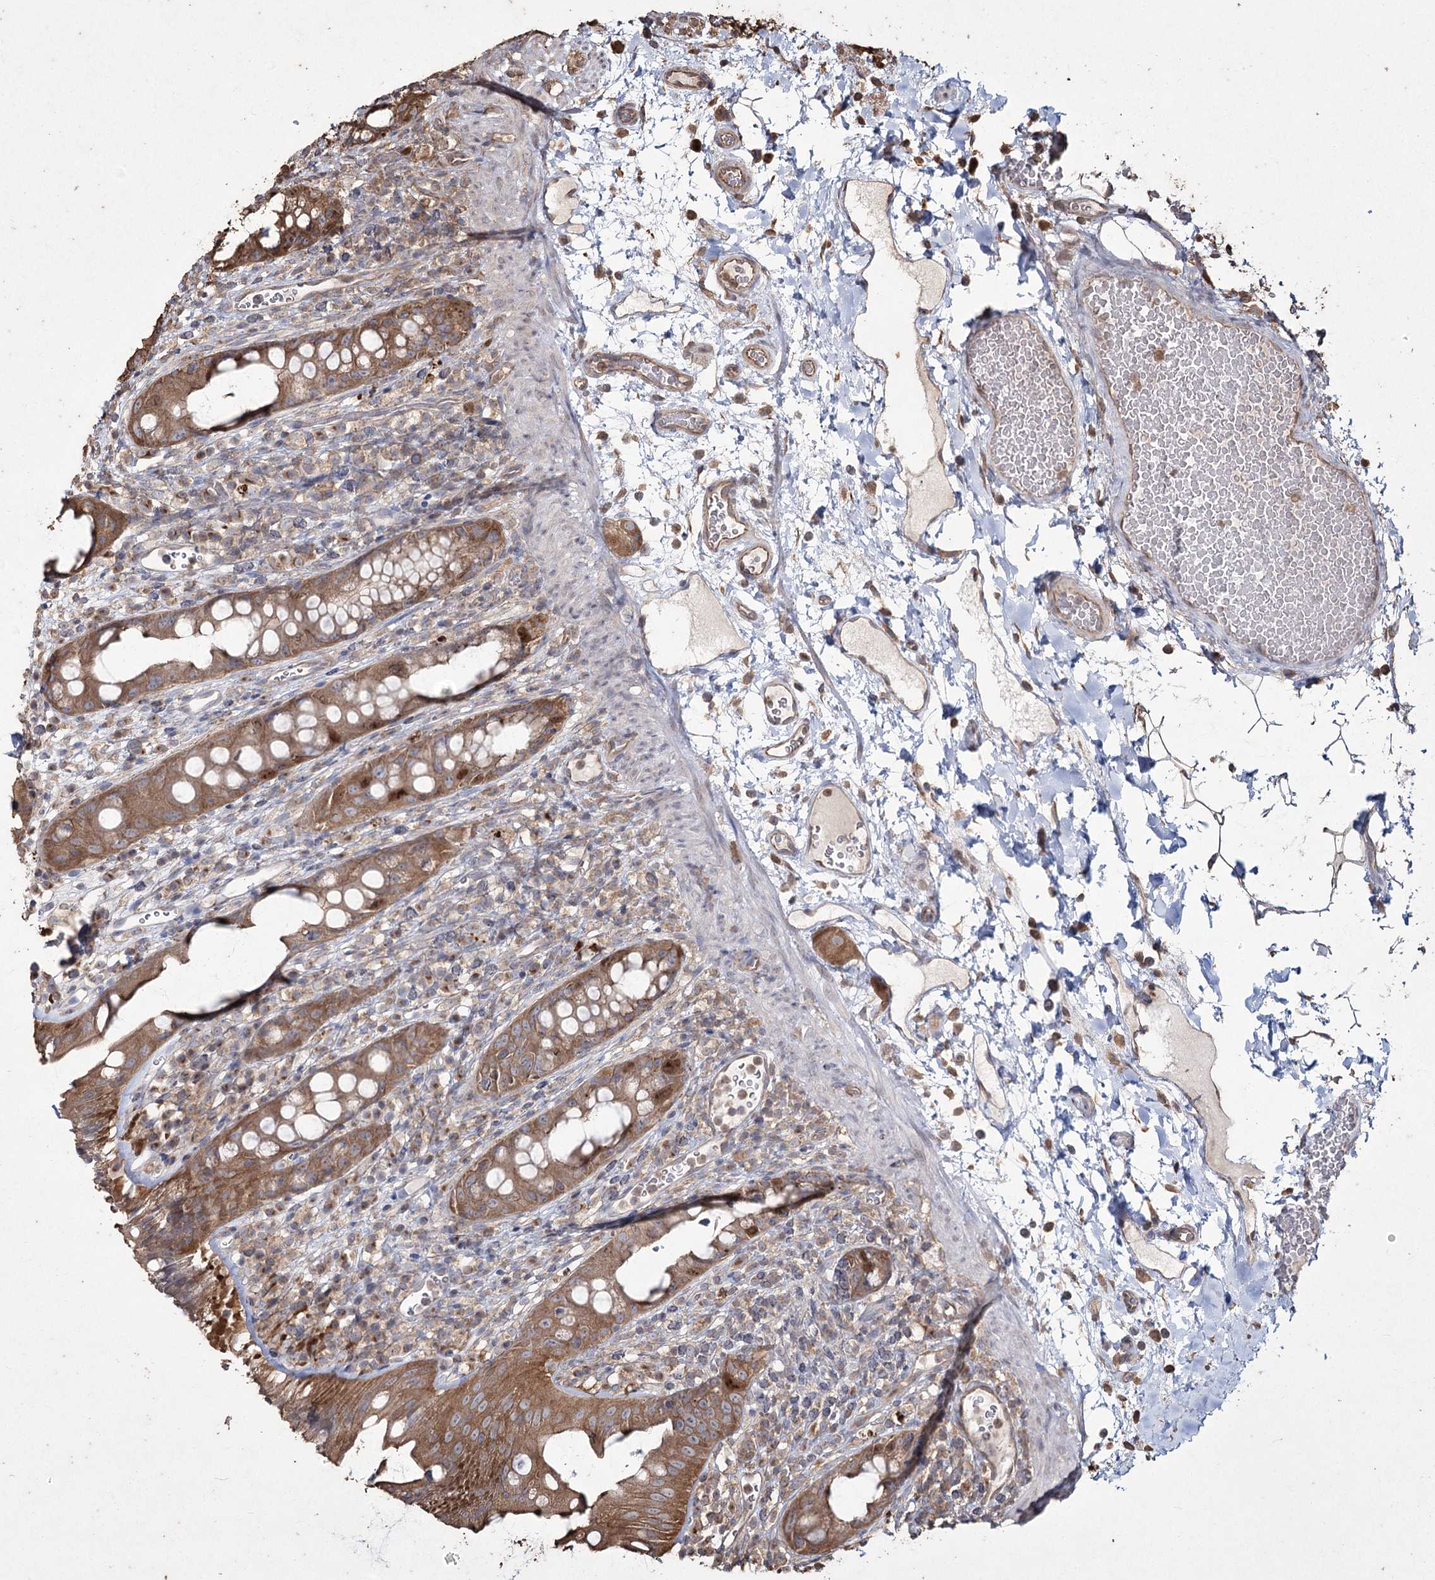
{"staining": {"intensity": "moderate", "quantity": ">75%", "location": "cytoplasmic/membranous,nuclear"}, "tissue": "rectum", "cell_type": "Glandular cells", "image_type": "normal", "snomed": [{"axis": "morphology", "description": "Normal tissue, NOS"}, {"axis": "topography", "description": "Rectum"}], "caption": "Immunohistochemical staining of normal rectum displays >75% levels of moderate cytoplasmic/membranous,nuclear protein expression in approximately >75% of glandular cells. (DAB IHC, brown staining for protein, blue staining for nuclei).", "gene": "PRC1", "patient": {"sex": "female", "age": 57}}